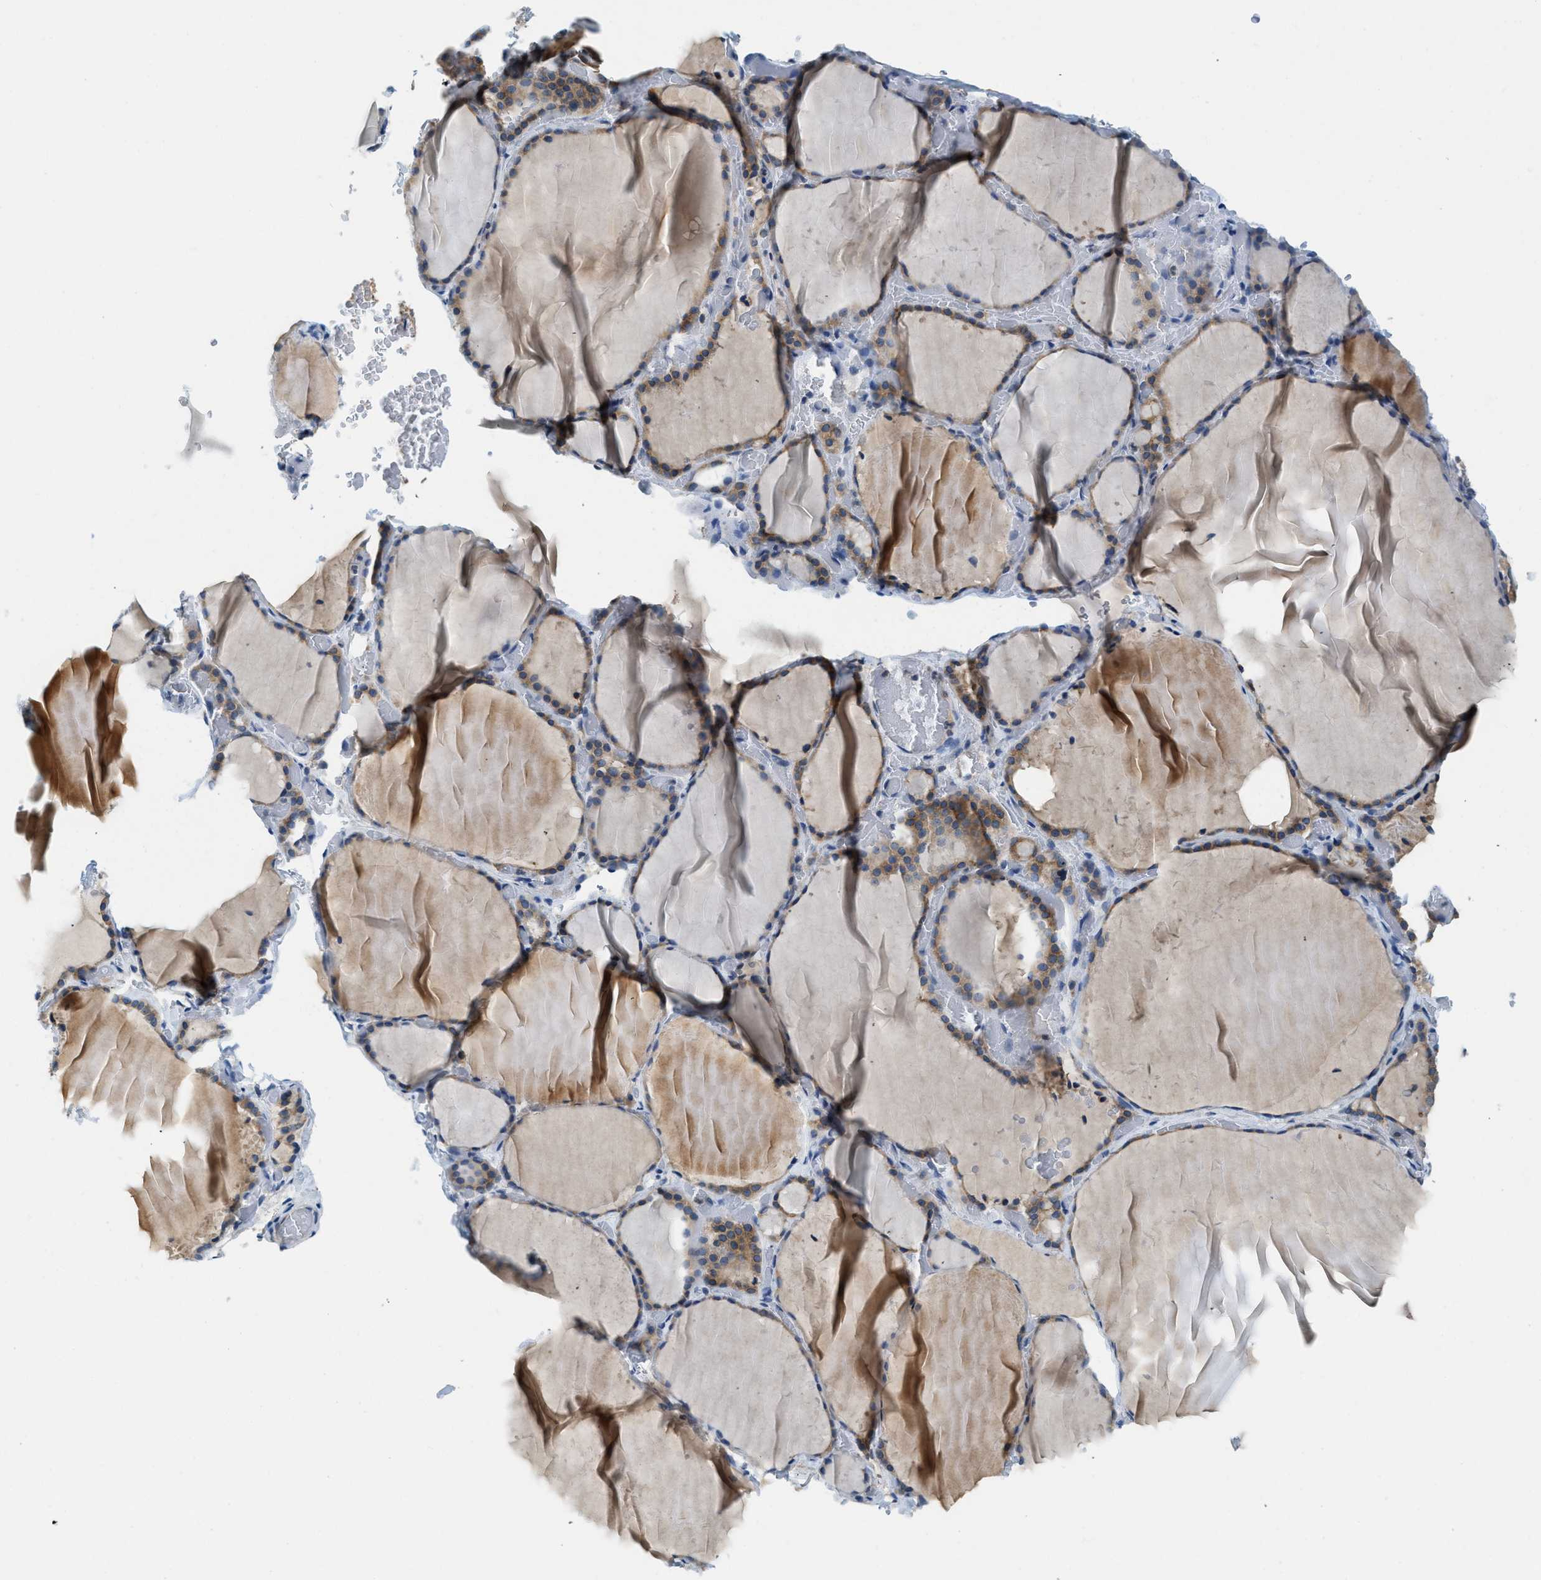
{"staining": {"intensity": "moderate", "quantity": ">75%", "location": "cytoplasmic/membranous"}, "tissue": "thyroid gland", "cell_type": "Glandular cells", "image_type": "normal", "snomed": [{"axis": "morphology", "description": "Normal tissue, NOS"}, {"axis": "topography", "description": "Thyroid gland"}], "caption": "DAB (3,3'-diaminobenzidine) immunohistochemical staining of unremarkable human thyroid gland displays moderate cytoplasmic/membranous protein positivity in approximately >75% of glandular cells.", "gene": "BCAP31", "patient": {"sex": "female", "age": 22}}